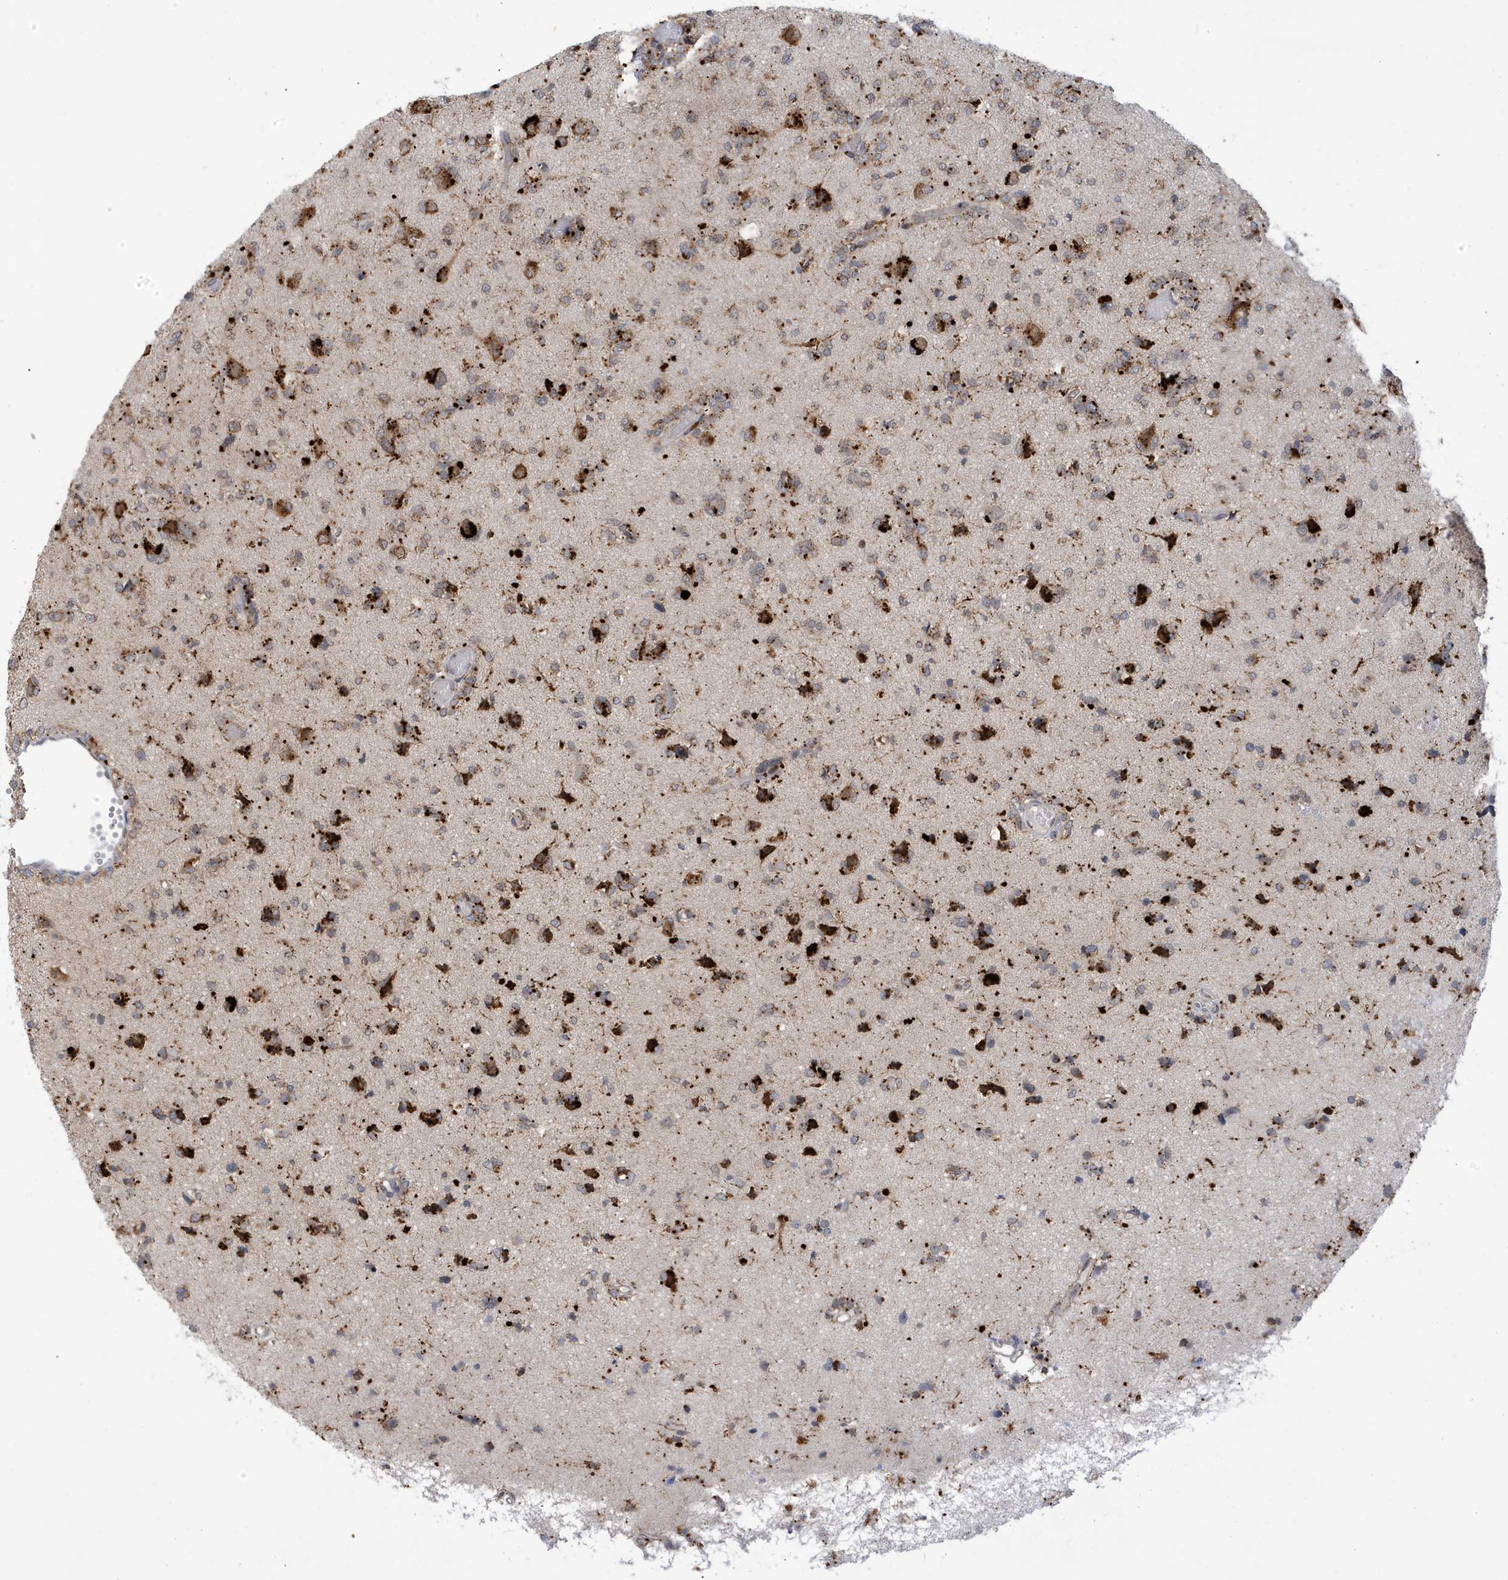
{"staining": {"intensity": "moderate", "quantity": ">75%", "location": "cytoplasmic/membranous"}, "tissue": "glioma", "cell_type": "Tumor cells", "image_type": "cancer", "snomed": [{"axis": "morphology", "description": "Glioma, malignant, High grade"}, {"axis": "topography", "description": "Brain"}], "caption": "Immunohistochemistry (IHC) photomicrograph of neoplastic tissue: human glioma stained using IHC shows medium levels of moderate protein expression localized specifically in the cytoplasmic/membranous of tumor cells, appearing as a cytoplasmic/membranous brown color.", "gene": "ZNF507", "patient": {"sex": "female", "age": 59}}